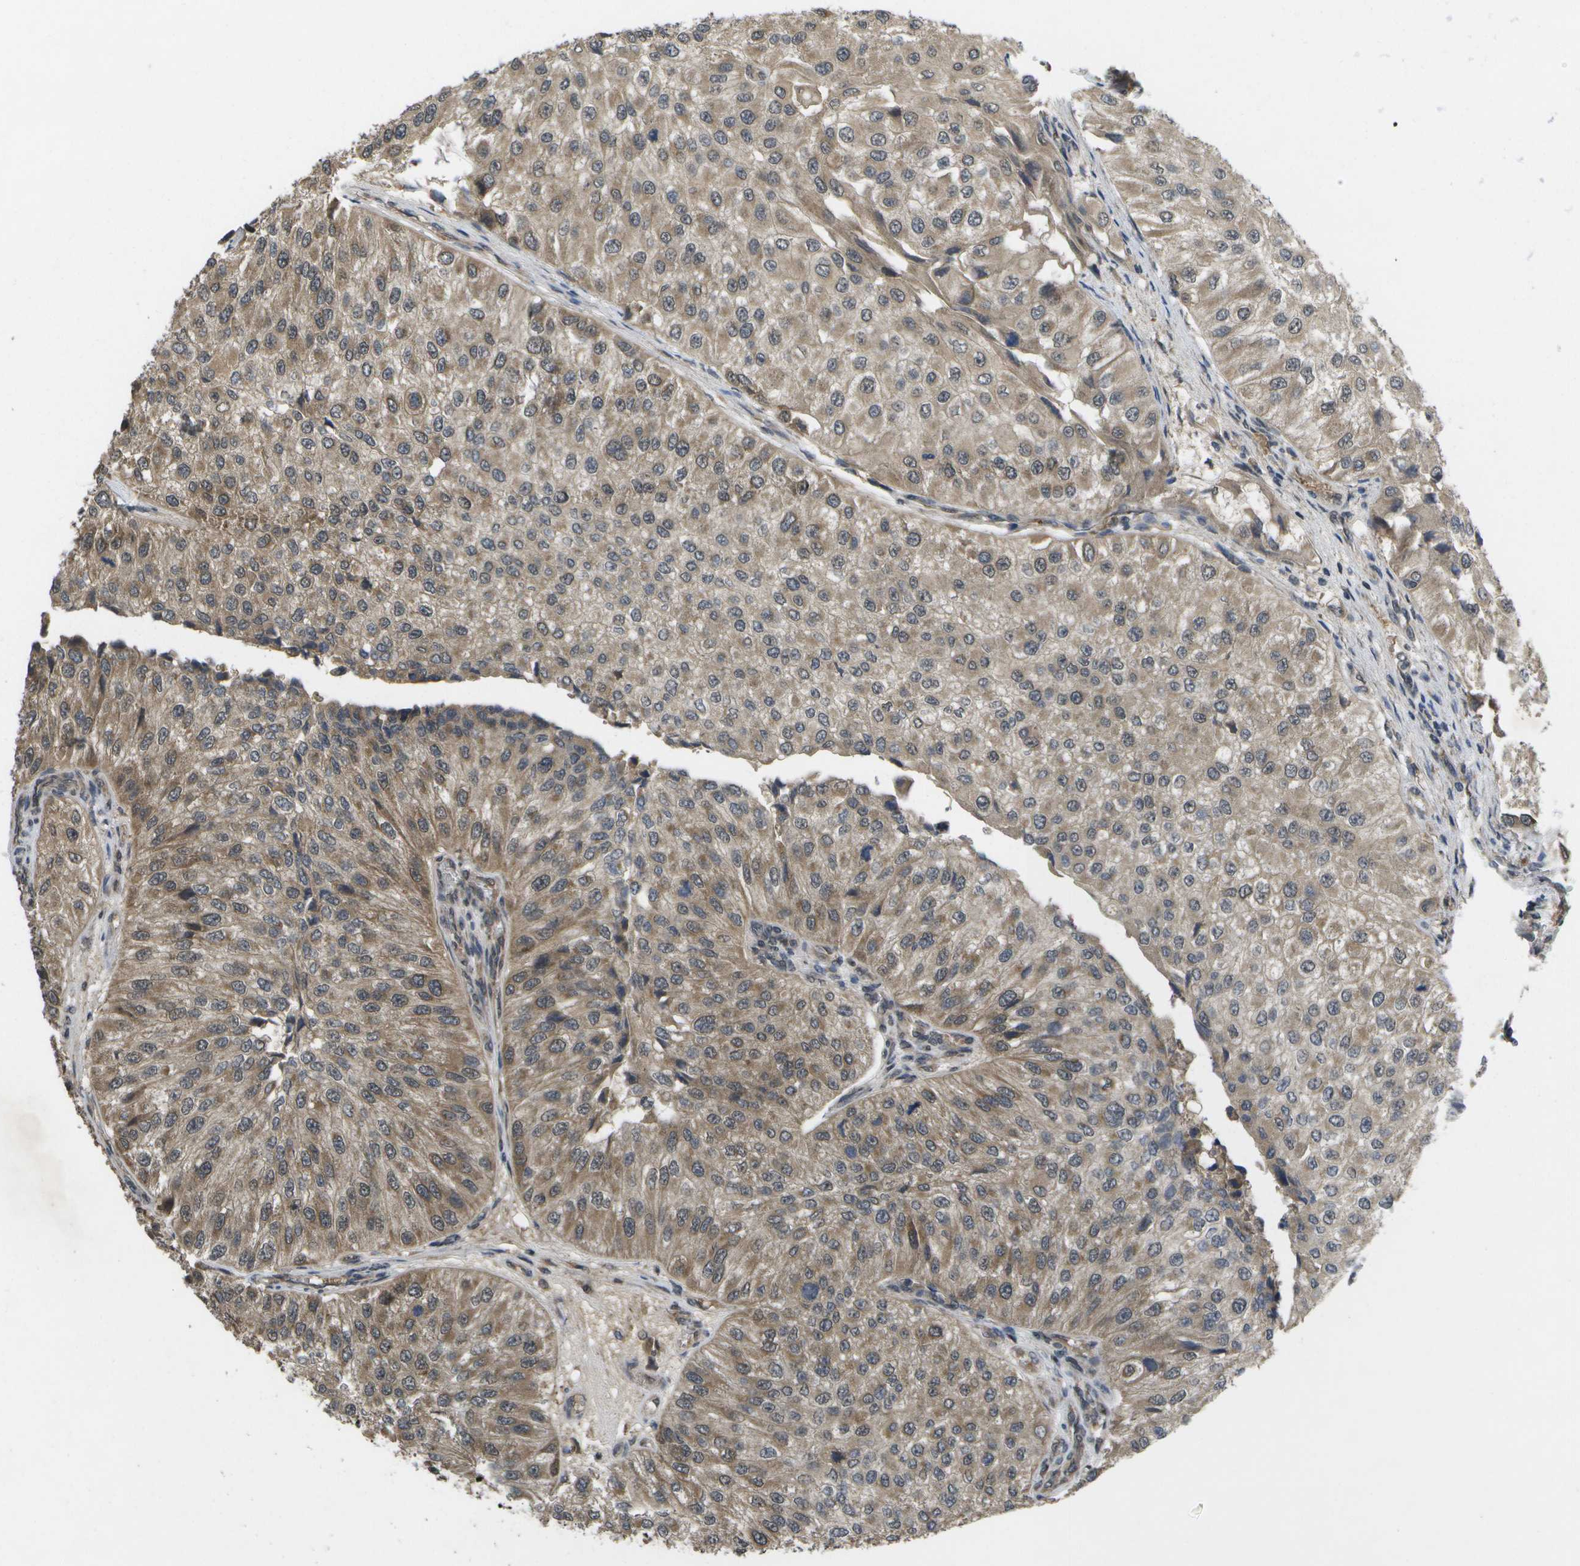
{"staining": {"intensity": "moderate", "quantity": ">75%", "location": "cytoplasmic/membranous"}, "tissue": "urothelial cancer", "cell_type": "Tumor cells", "image_type": "cancer", "snomed": [{"axis": "morphology", "description": "Urothelial carcinoma, High grade"}, {"axis": "topography", "description": "Kidney"}, {"axis": "topography", "description": "Urinary bladder"}], "caption": "Human urothelial cancer stained with a protein marker reveals moderate staining in tumor cells.", "gene": "ALAS1", "patient": {"sex": "male", "age": 77}}